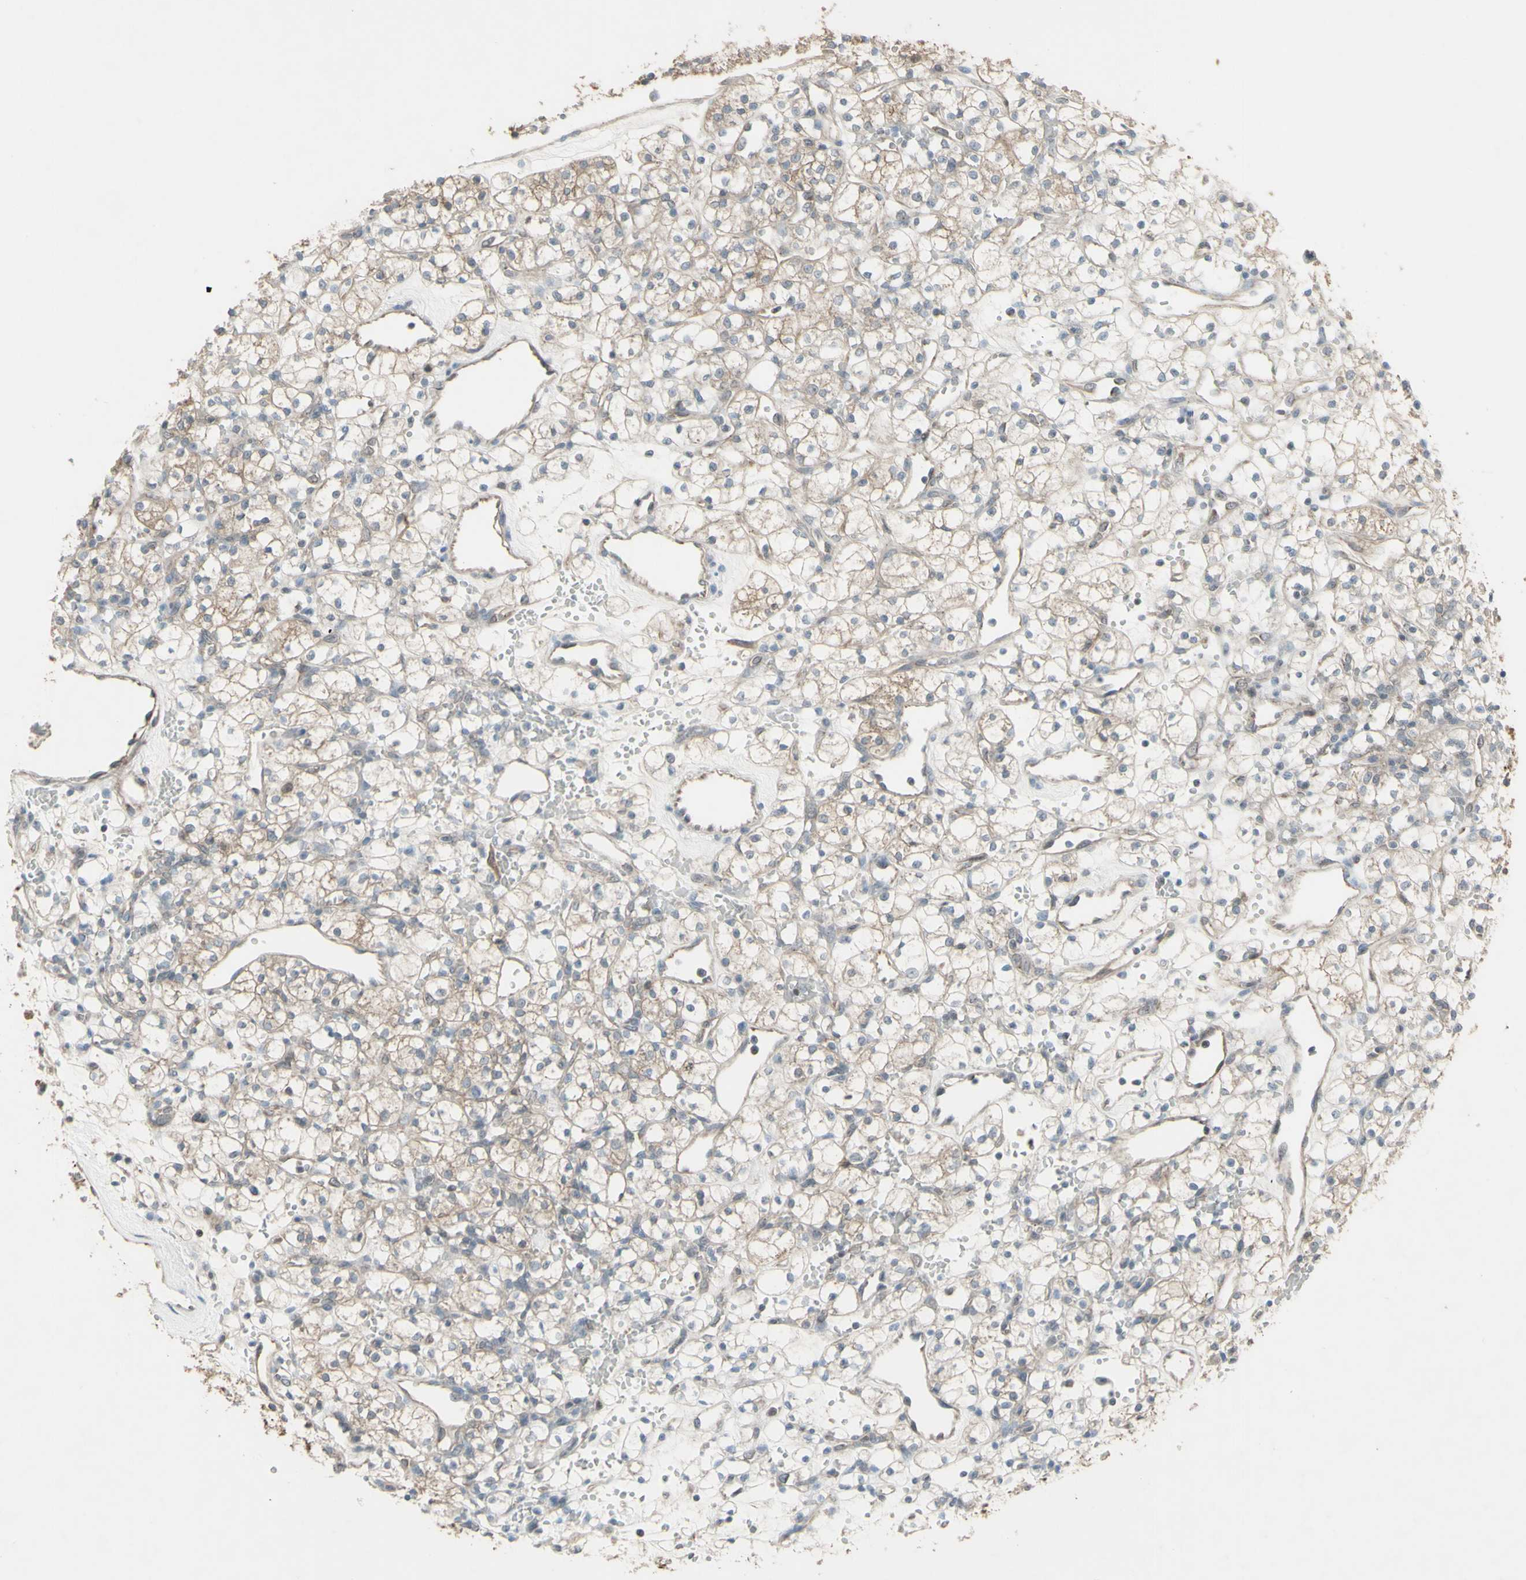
{"staining": {"intensity": "weak", "quantity": ">75%", "location": "cytoplasmic/membranous"}, "tissue": "renal cancer", "cell_type": "Tumor cells", "image_type": "cancer", "snomed": [{"axis": "morphology", "description": "Adenocarcinoma, NOS"}, {"axis": "topography", "description": "Kidney"}], "caption": "A micrograph showing weak cytoplasmic/membranous positivity in about >75% of tumor cells in renal adenocarcinoma, as visualized by brown immunohistochemical staining.", "gene": "FXYD3", "patient": {"sex": "female", "age": 60}}